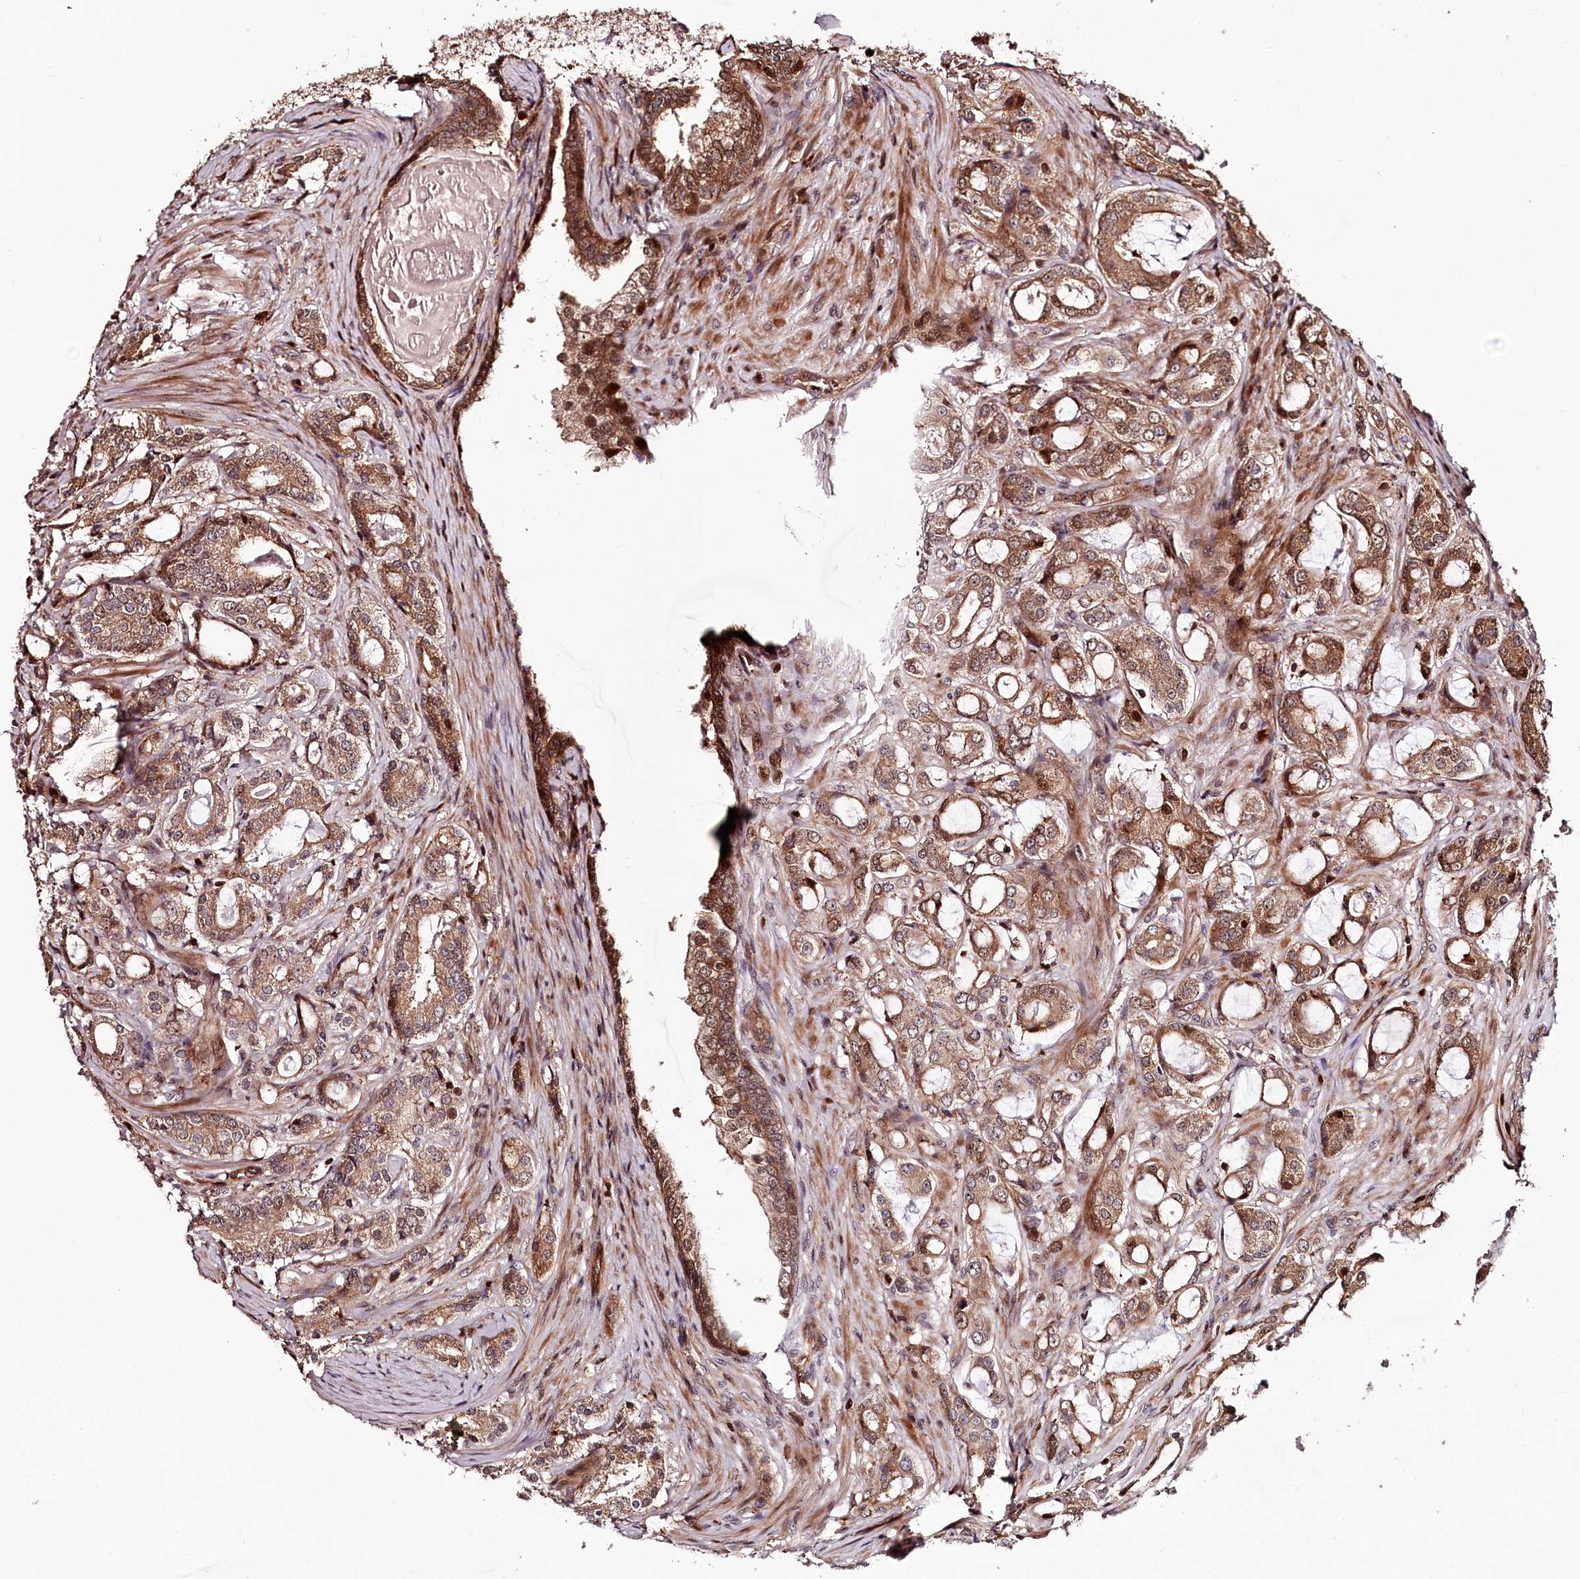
{"staining": {"intensity": "moderate", "quantity": ">75%", "location": "cytoplasmic/membranous"}, "tissue": "prostate cancer", "cell_type": "Tumor cells", "image_type": "cancer", "snomed": [{"axis": "morphology", "description": "Adenocarcinoma, High grade"}, {"axis": "topography", "description": "Prostate"}], "caption": "Brown immunohistochemical staining in human prostate adenocarcinoma (high-grade) reveals moderate cytoplasmic/membranous expression in approximately >75% of tumor cells. The staining is performed using DAB brown chromogen to label protein expression. The nuclei are counter-stained blue using hematoxylin.", "gene": "KIF14", "patient": {"sex": "male", "age": 63}}